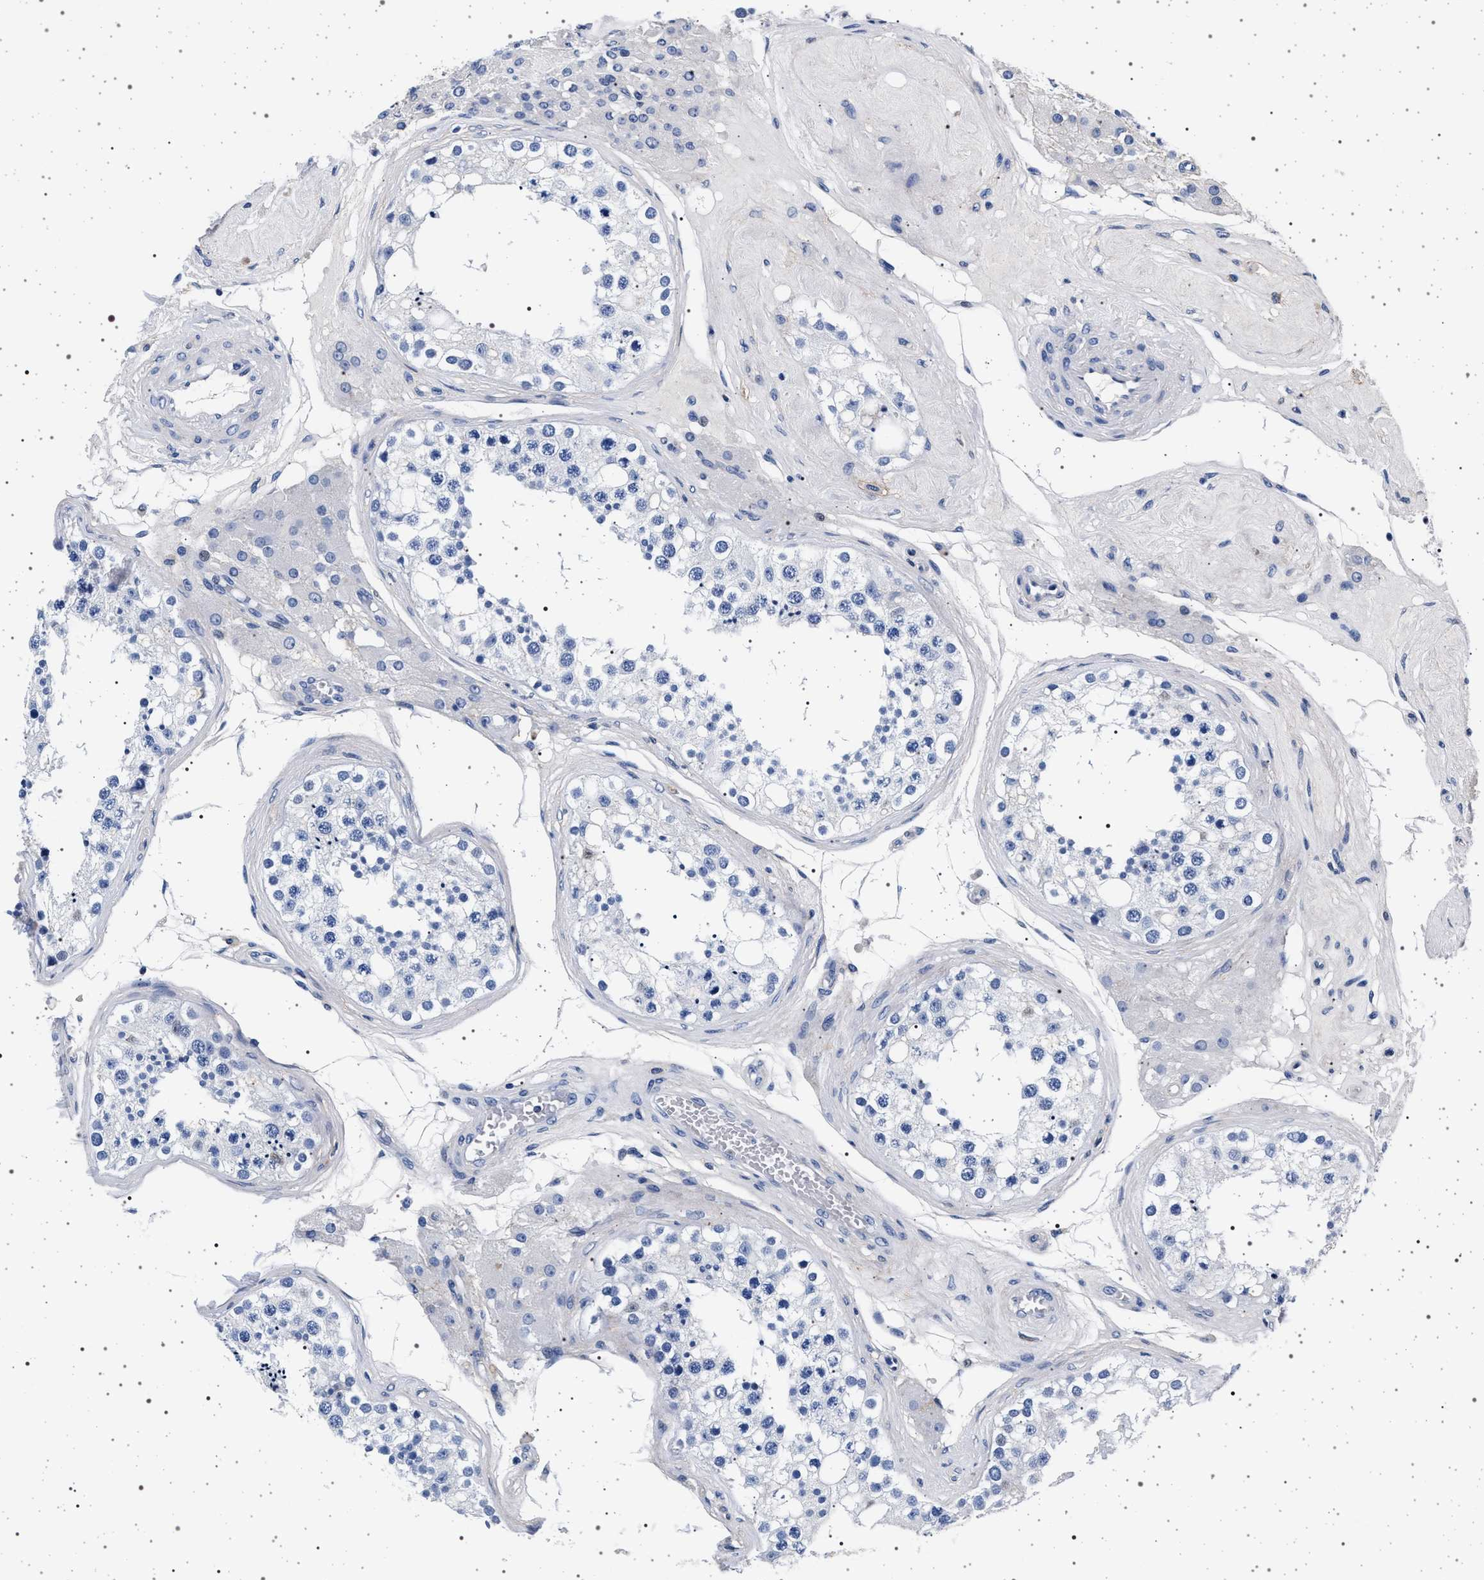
{"staining": {"intensity": "negative", "quantity": "none", "location": "none"}, "tissue": "testis", "cell_type": "Cells in seminiferous ducts", "image_type": "normal", "snomed": [{"axis": "morphology", "description": "Normal tissue, NOS"}, {"axis": "topography", "description": "Testis"}], "caption": "This is an immunohistochemistry photomicrograph of unremarkable testis. There is no staining in cells in seminiferous ducts.", "gene": "SLC9A1", "patient": {"sex": "male", "age": 68}}